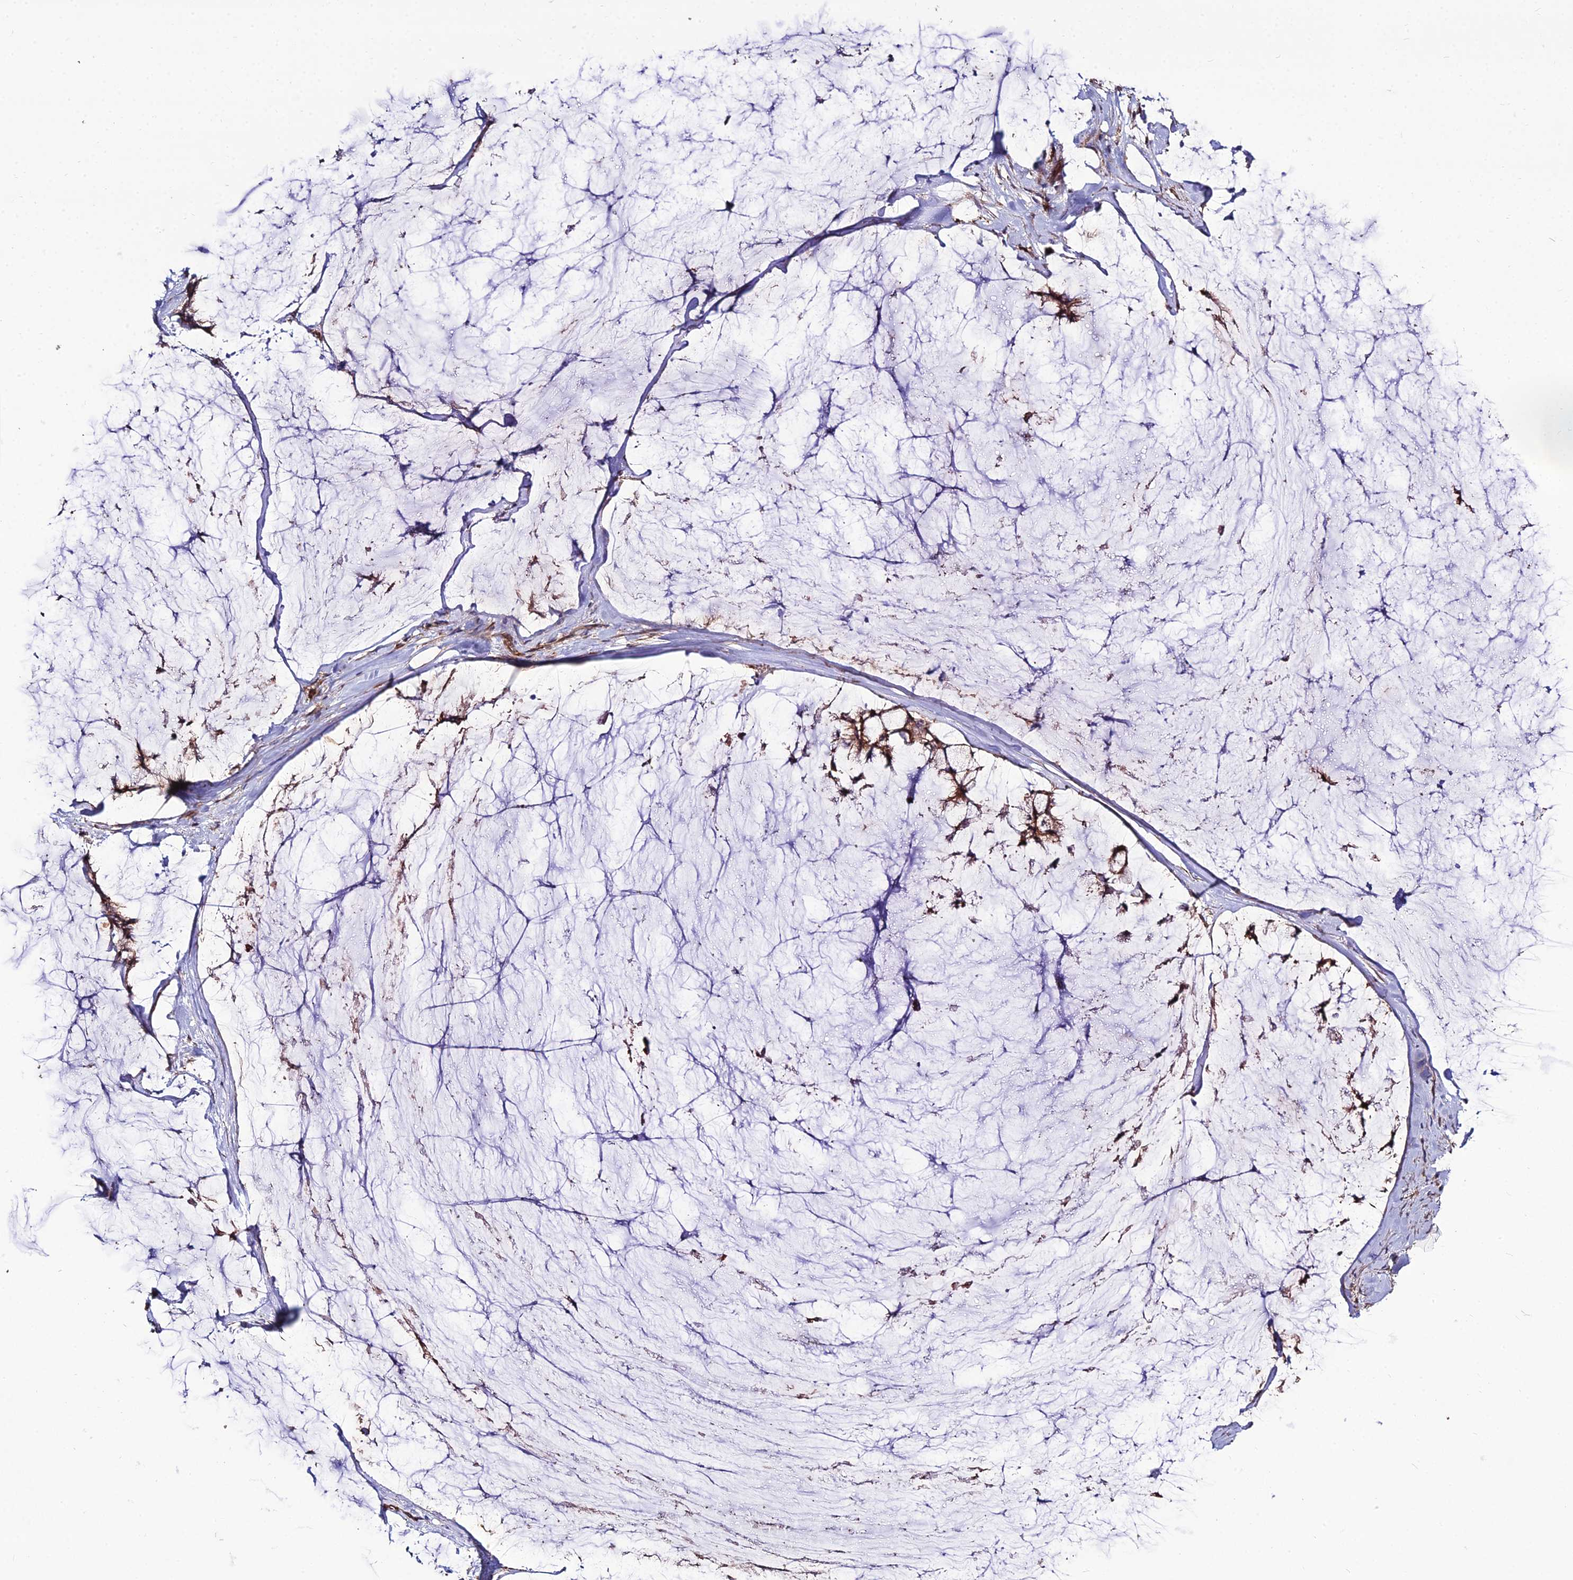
{"staining": {"intensity": "moderate", "quantity": "<25%", "location": "cytoplasmic/membranous"}, "tissue": "ovarian cancer", "cell_type": "Tumor cells", "image_type": "cancer", "snomed": [{"axis": "morphology", "description": "Cystadenocarcinoma, mucinous, NOS"}, {"axis": "topography", "description": "Ovary"}], "caption": "Protein staining demonstrates moderate cytoplasmic/membranous staining in approximately <25% of tumor cells in ovarian cancer (mucinous cystadenocarcinoma). The staining was performed using DAB (3,3'-diaminobenzidine) to visualize the protein expression in brown, while the nuclei were stained in blue with hematoxylin (Magnification: 20x).", "gene": "TSPYL2", "patient": {"sex": "female", "age": 39}}